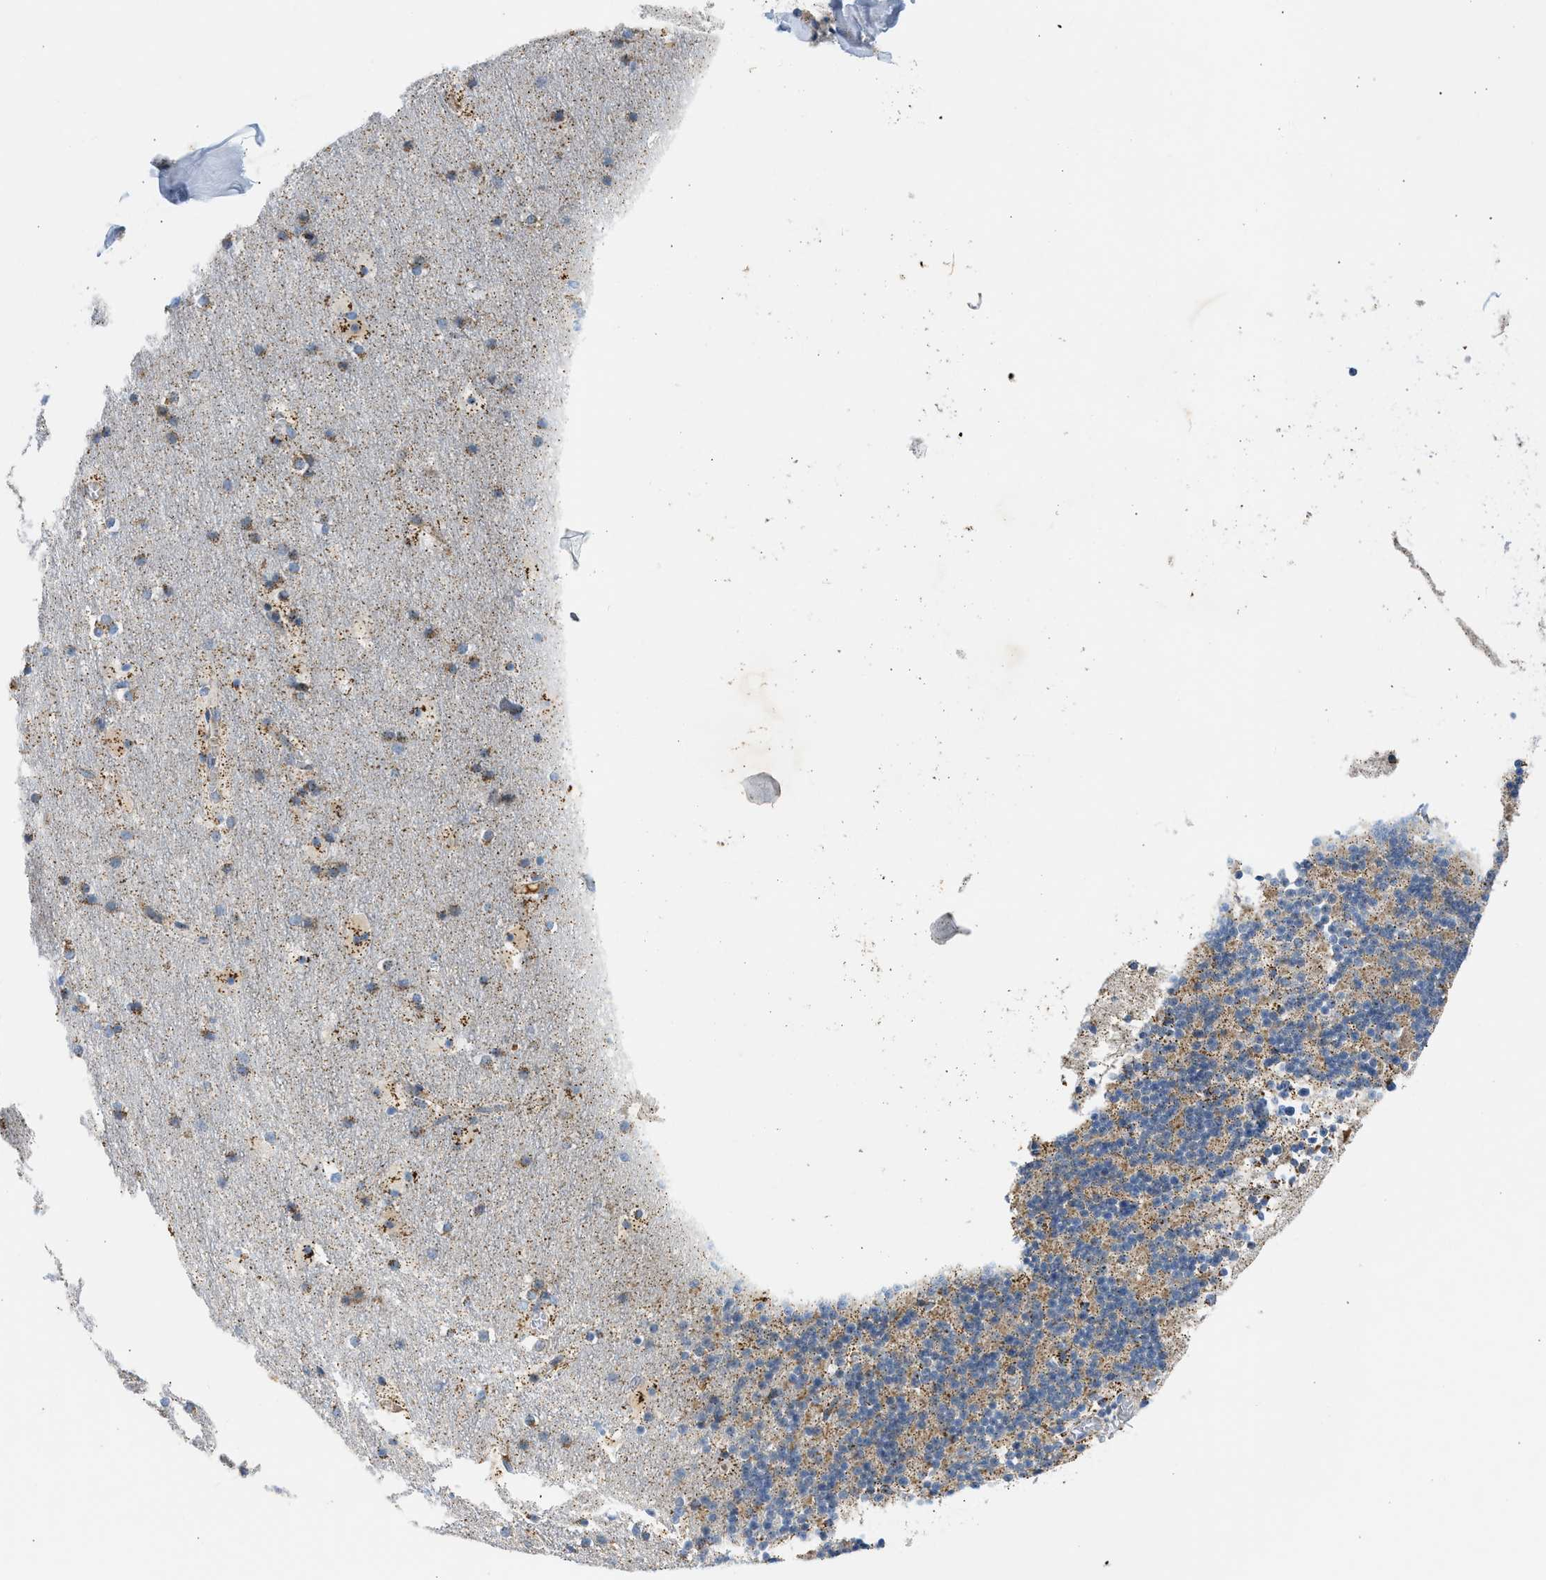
{"staining": {"intensity": "moderate", "quantity": "25%-75%", "location": "cytoplasmic/membranous"}, "tissue": "cerebellum", "cell_type": "Cells in granular layer", "image_type": "normal", "snomed": [{"axis": "morphology", "description": "Normal tissue, NOS"}, {"axis": "topography", "description": "Cerebellum"}], "caption": "Cerebellum was stained to show a protein in brown. There is medium levels of moderate cytoplasmic/membranous positivity in approximately 25%-75% of cells in granular layer. (DAB = brown stain, brightfield microscopy at high magnification).", "gene": "CAMKK2", "patient": {"sex": "male", "age": 45}}